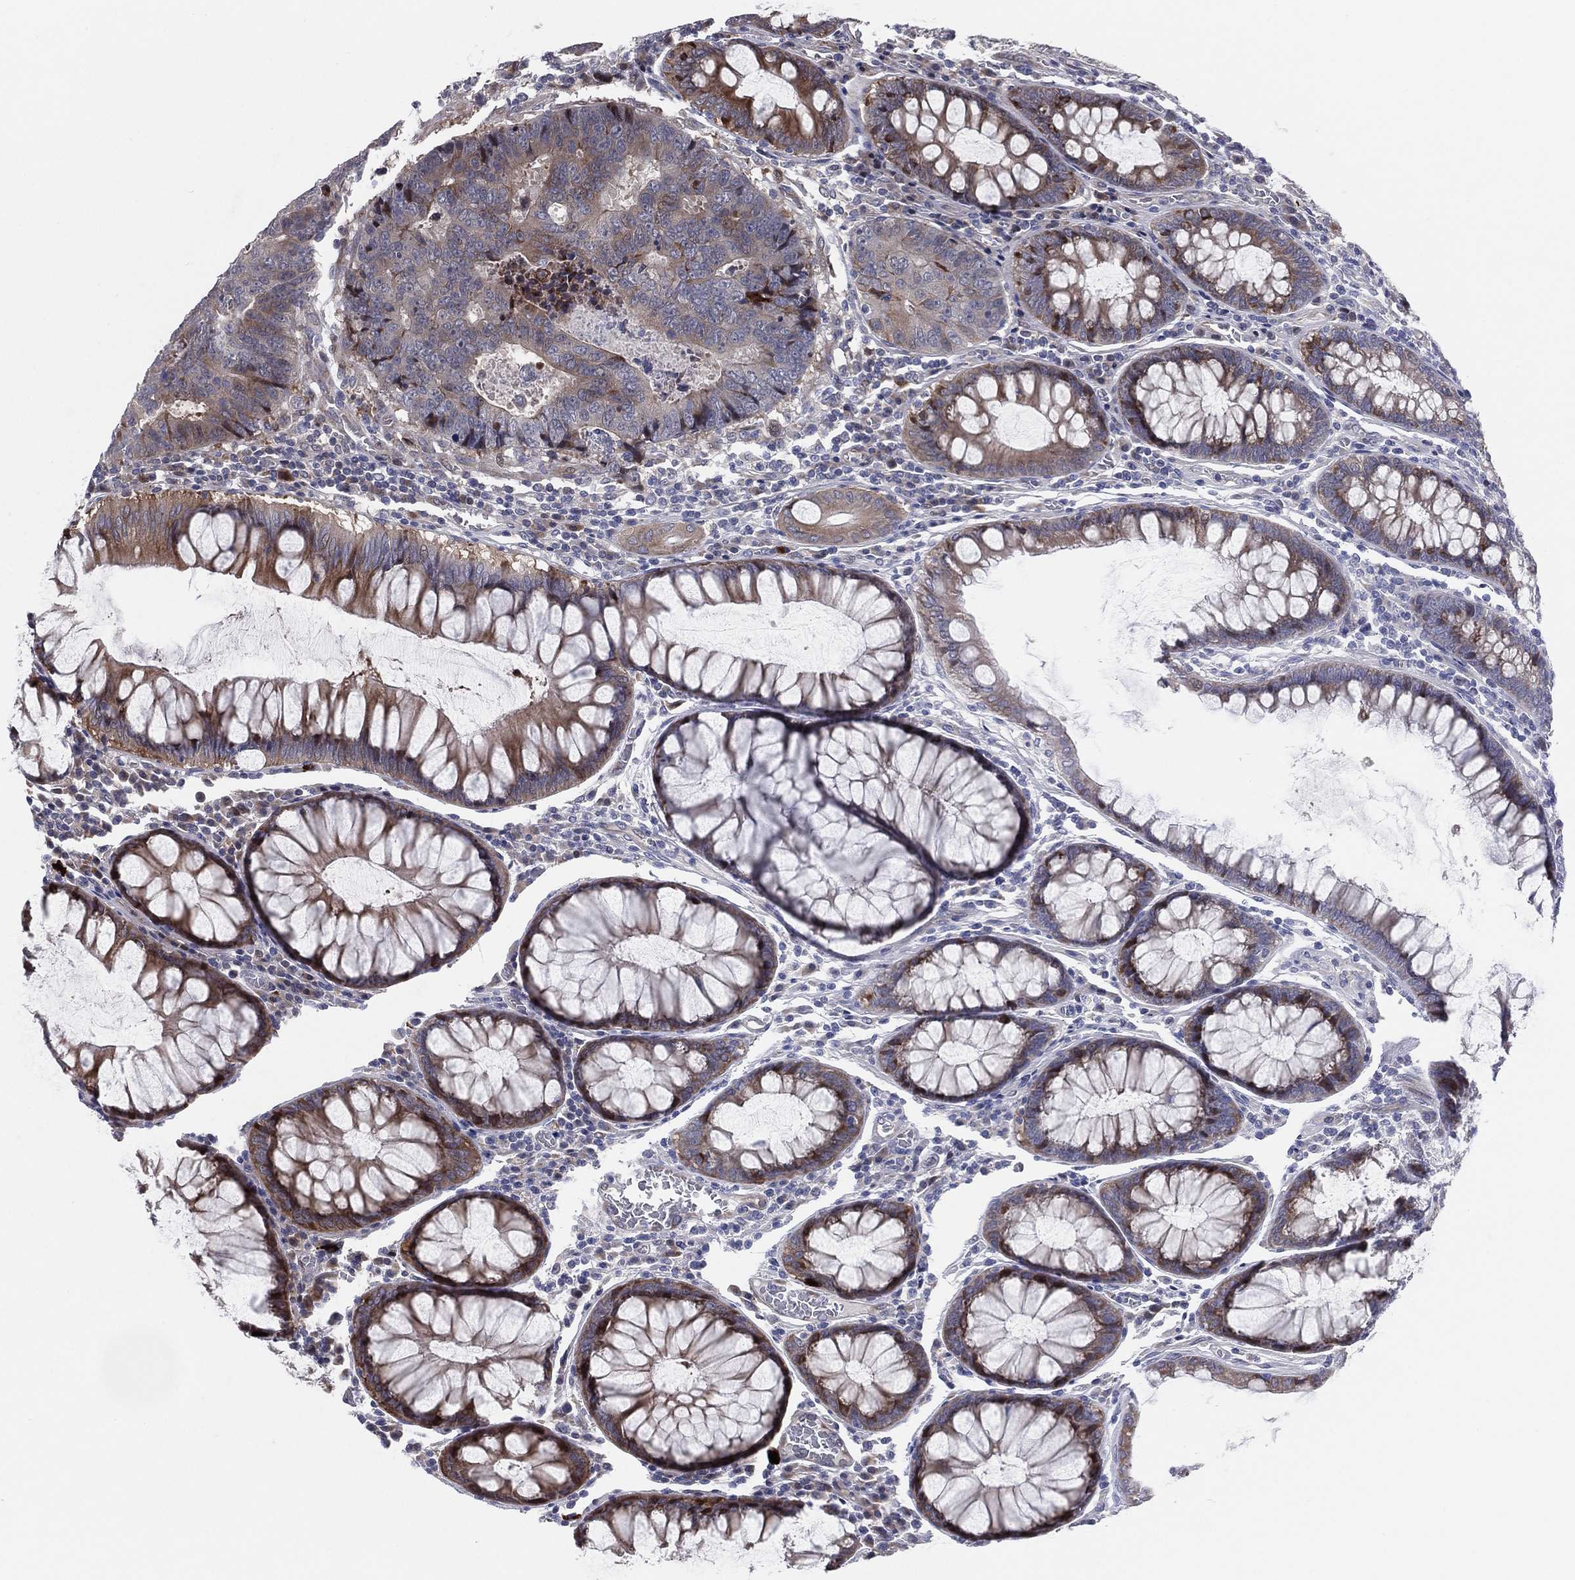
{"staining": {"intensity": "weak", "quantity": "25%-75%", "location": "cytoplasmic/membranous"}, "tissue": "colorectal cancer", "cell_type": "Tumor cells", "image_type": "cancer", "snomed": [{"axis": "morphology", "description": "Adenocarcinoma, NOS"}, {"axis": "topography", "description": "Colon"}], "caption": "Protein expression analysis of human colorectal cancer (adenocarcinoma) reveals weak cytoplasmic/membranous expression in about 25%-75% of tumor cells.", "gene": "UTP14A", "patient": {"sex": "female", "age": 48}}